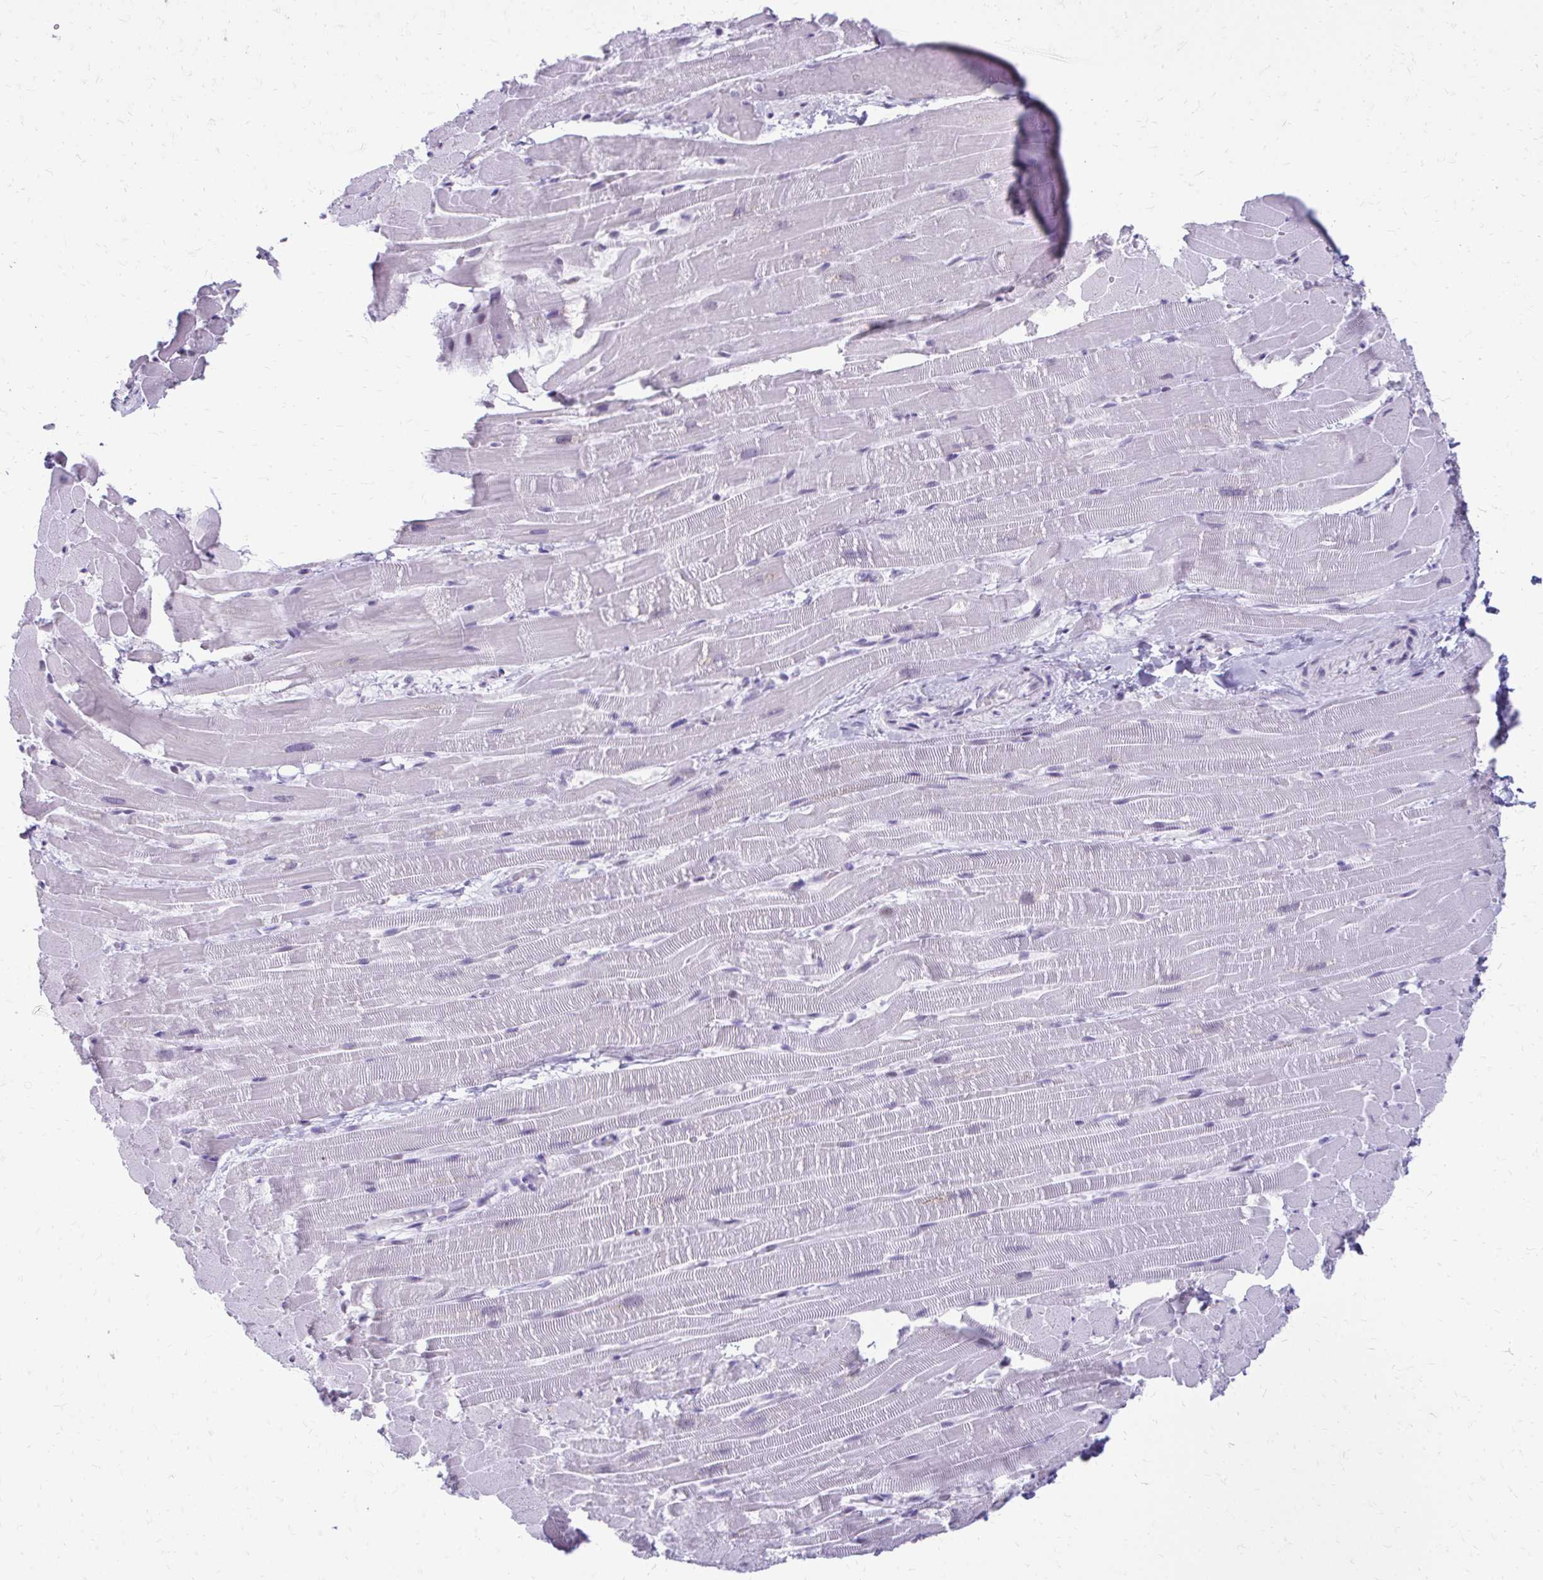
{"staining": {"intensity": "negative", "quantity": "none", "location": "none"}, "tissue": "heart muscle", "cell_type": "Cardiomyocytes", "image_type": "normal", "snomed": [{"axis": "morphology", "description": "Normal tissue, NOS"}, {"axis": "topography", "description": "Heart"}], "caption": "A histopathology image of human heart muscle is negative for staining in cardiomyocytes. (DAB immunohistochemistry (IHC) visualized using brightfield microscopy, high magnification).", "gene": "SS18", "patient": {"sex": "male", "age": 37}}